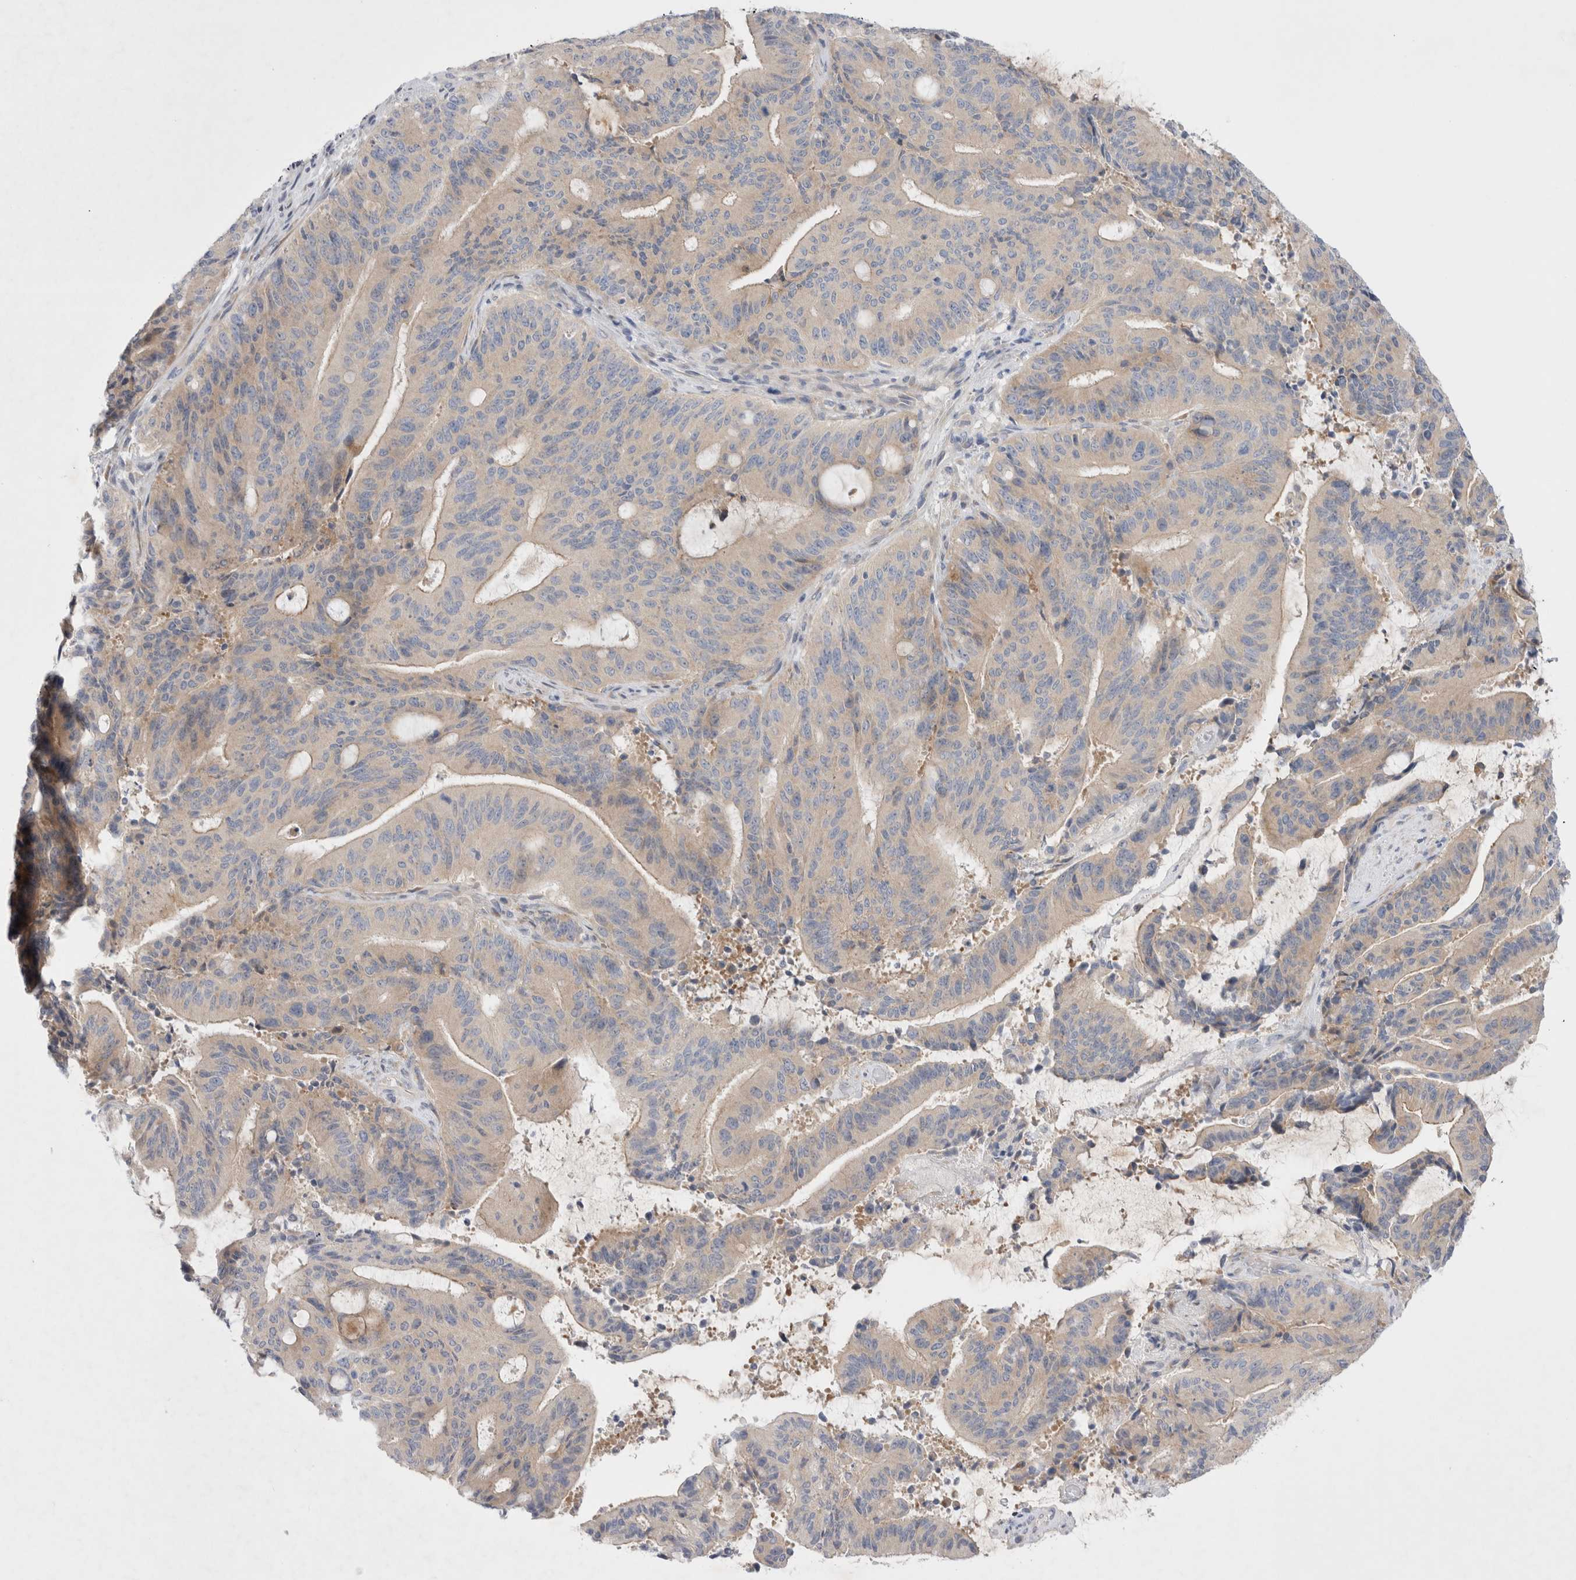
{"staining": {"intensity": "weak", "quantity": "25%-75%", "location": "cytoplasmic/membranous"}, "tissue": "liver cancer", "cell_type": "Tumor cells", "image_type": "cancer", "snomed": [{"axis": "morphology", "description": "Normal tissue, NOS"}, {"axis": "morphology", "description": "Cholangiocarcinoma"}, {"axis": "topography", "description": "Liver"}, {"axis": "topography", "description": "Peripheral nerve tissue"}], "caption": "An image of cholangiocarcinoma (liver) stained for a protein exhibits weak cytoplasmic/membranous brown staining in tumor cells. Using DAB (brown) and hematoxylin (blue) stains, captured at high magnification using brightfield microscopy.", "gene": "RBM12B", "patient": {"sex": "female", "age": 73}}